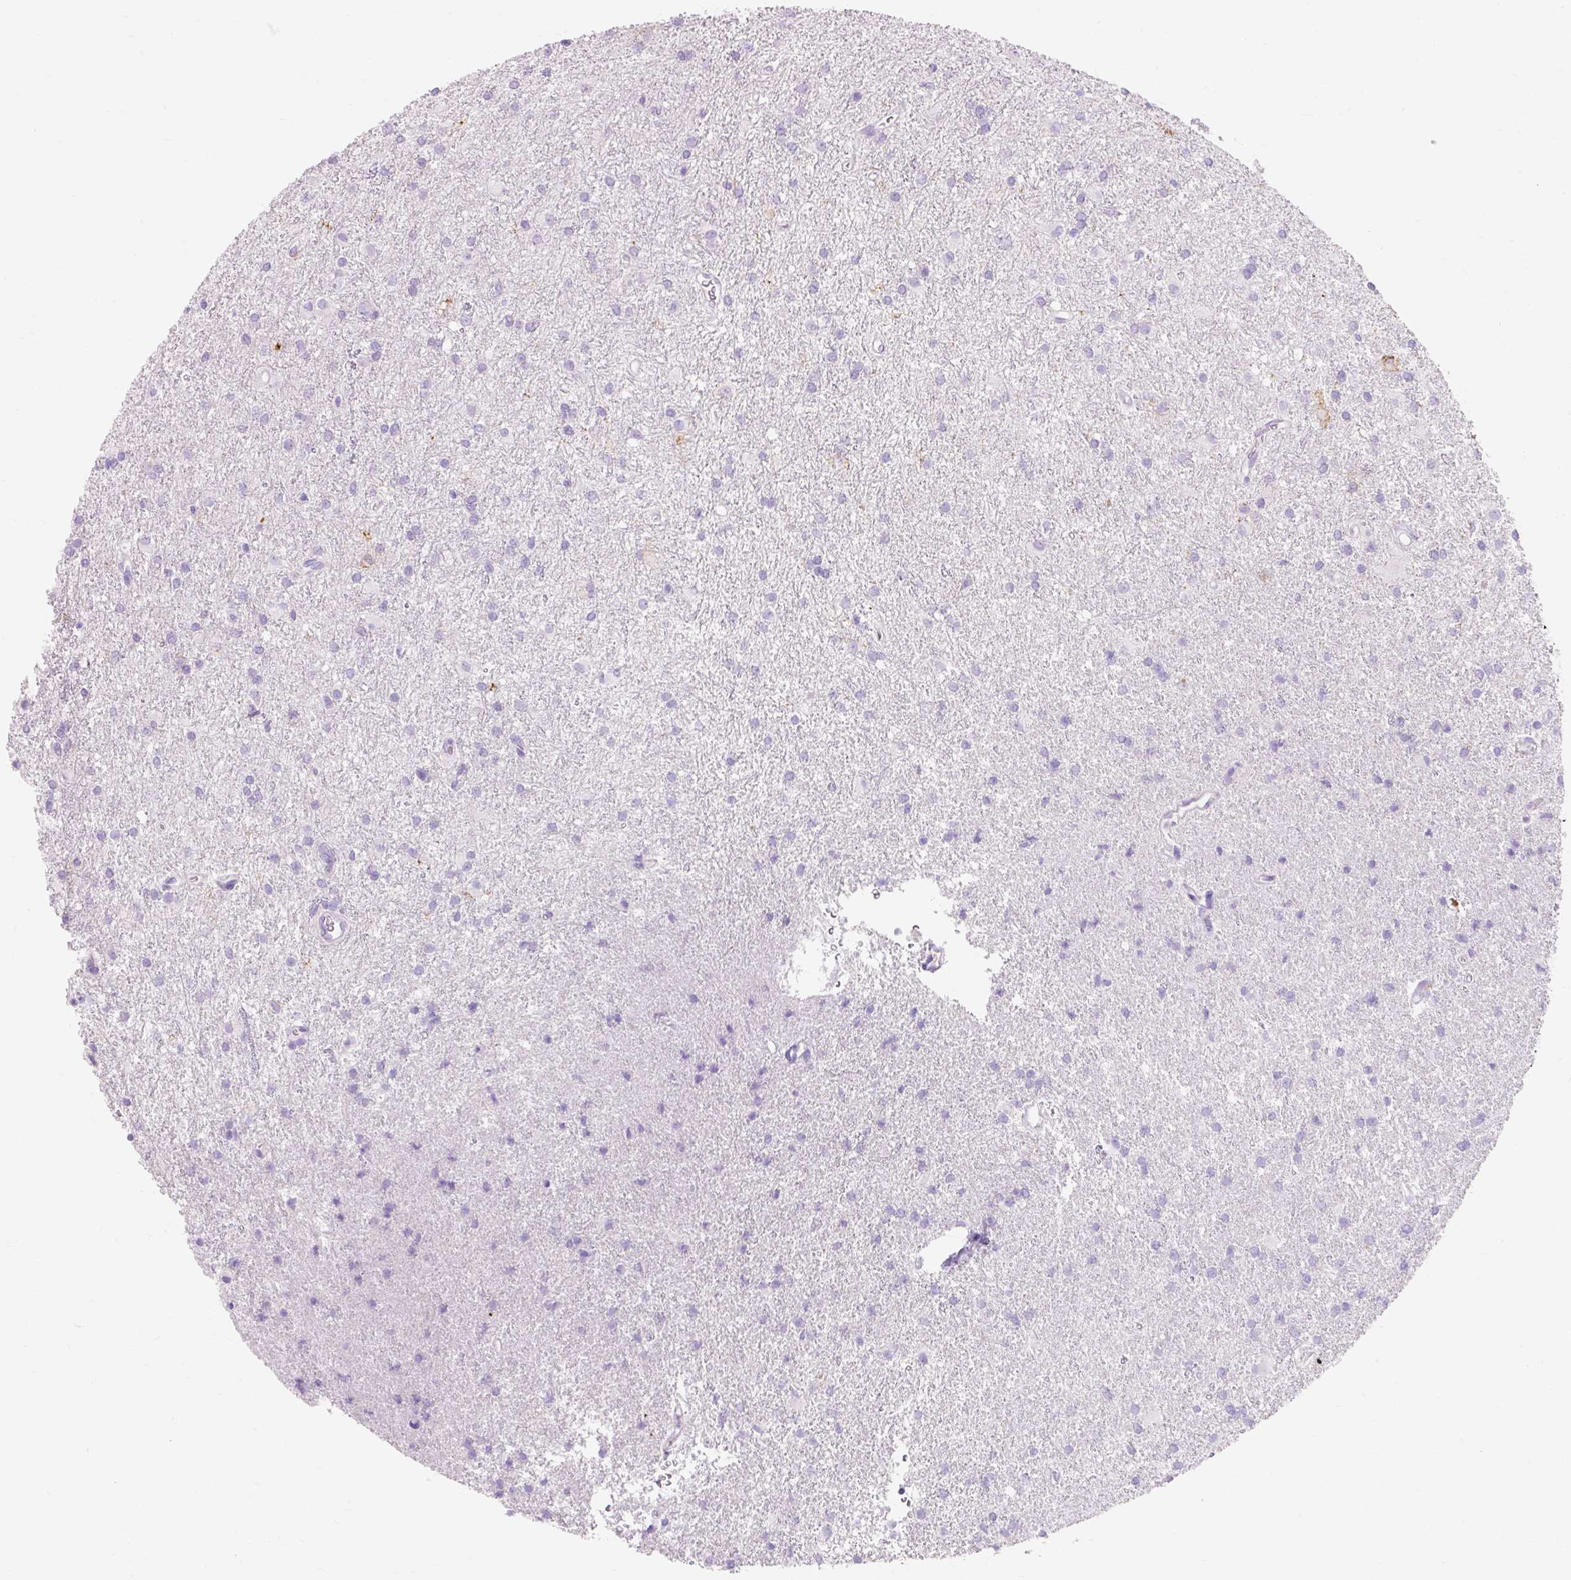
{"staining": {"intensity": "negative", "quantity": "none", "location": "none"}, "tissue": "glioma", "cell_type": "Tumor cells", "image_type": "cancer", "snomed": [{"axis": "morphology", "description": "Glioma, malignant, High grade"}, {"axis": "topography", "description": "Brain"}], "caption": "IHC micrograph of high-grade glioma (malignant) stained for a protein (brown), which exhibits no staining in tumor cells.", "gene": "CLDN25", "patient": {"sex": "female", "age": 50}}